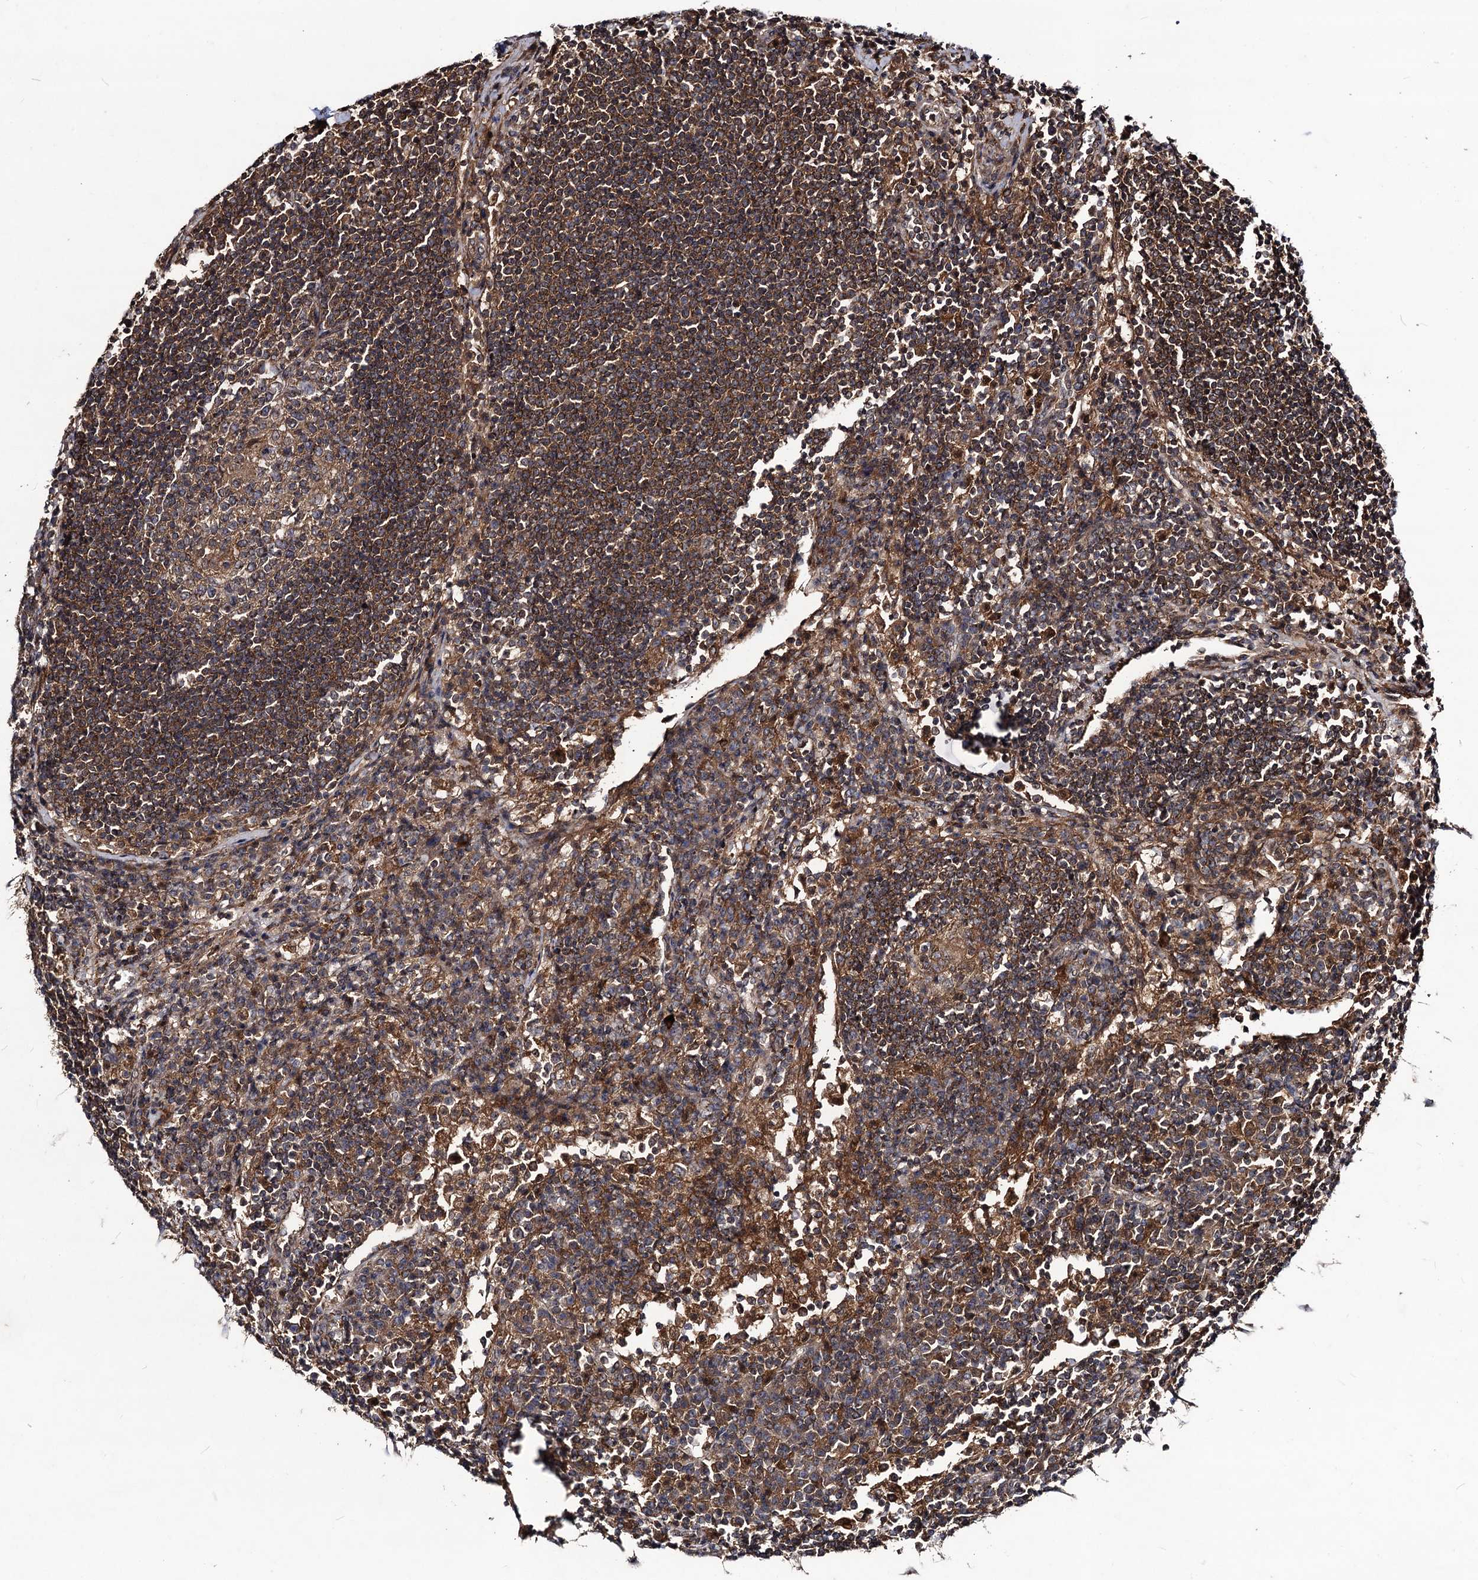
{"staining": {"intensity": "moderate", "quantity": ">75%", "location": "cytoplasmic/membranous"}, "tissue": "lymph node", "cell_type": "Germinal center cells", "image_type": "normal", "snomed": [{"axis": "morphology", "description": "Normal tissue, NOS"}, {"axis": "topography", "description": "Lymph node"}], "caption": "Protein analysis of unremarkable lymph node reveals moderate cytoplasmic/membranous positivity in about >75% of germinal center cells. (DAB (3,3'-diaminobenzidine) = brown stain, brightfield microscopy at high magnification).", "gene": "KXD1", "patient": {"sex": "female", "age": 53}}